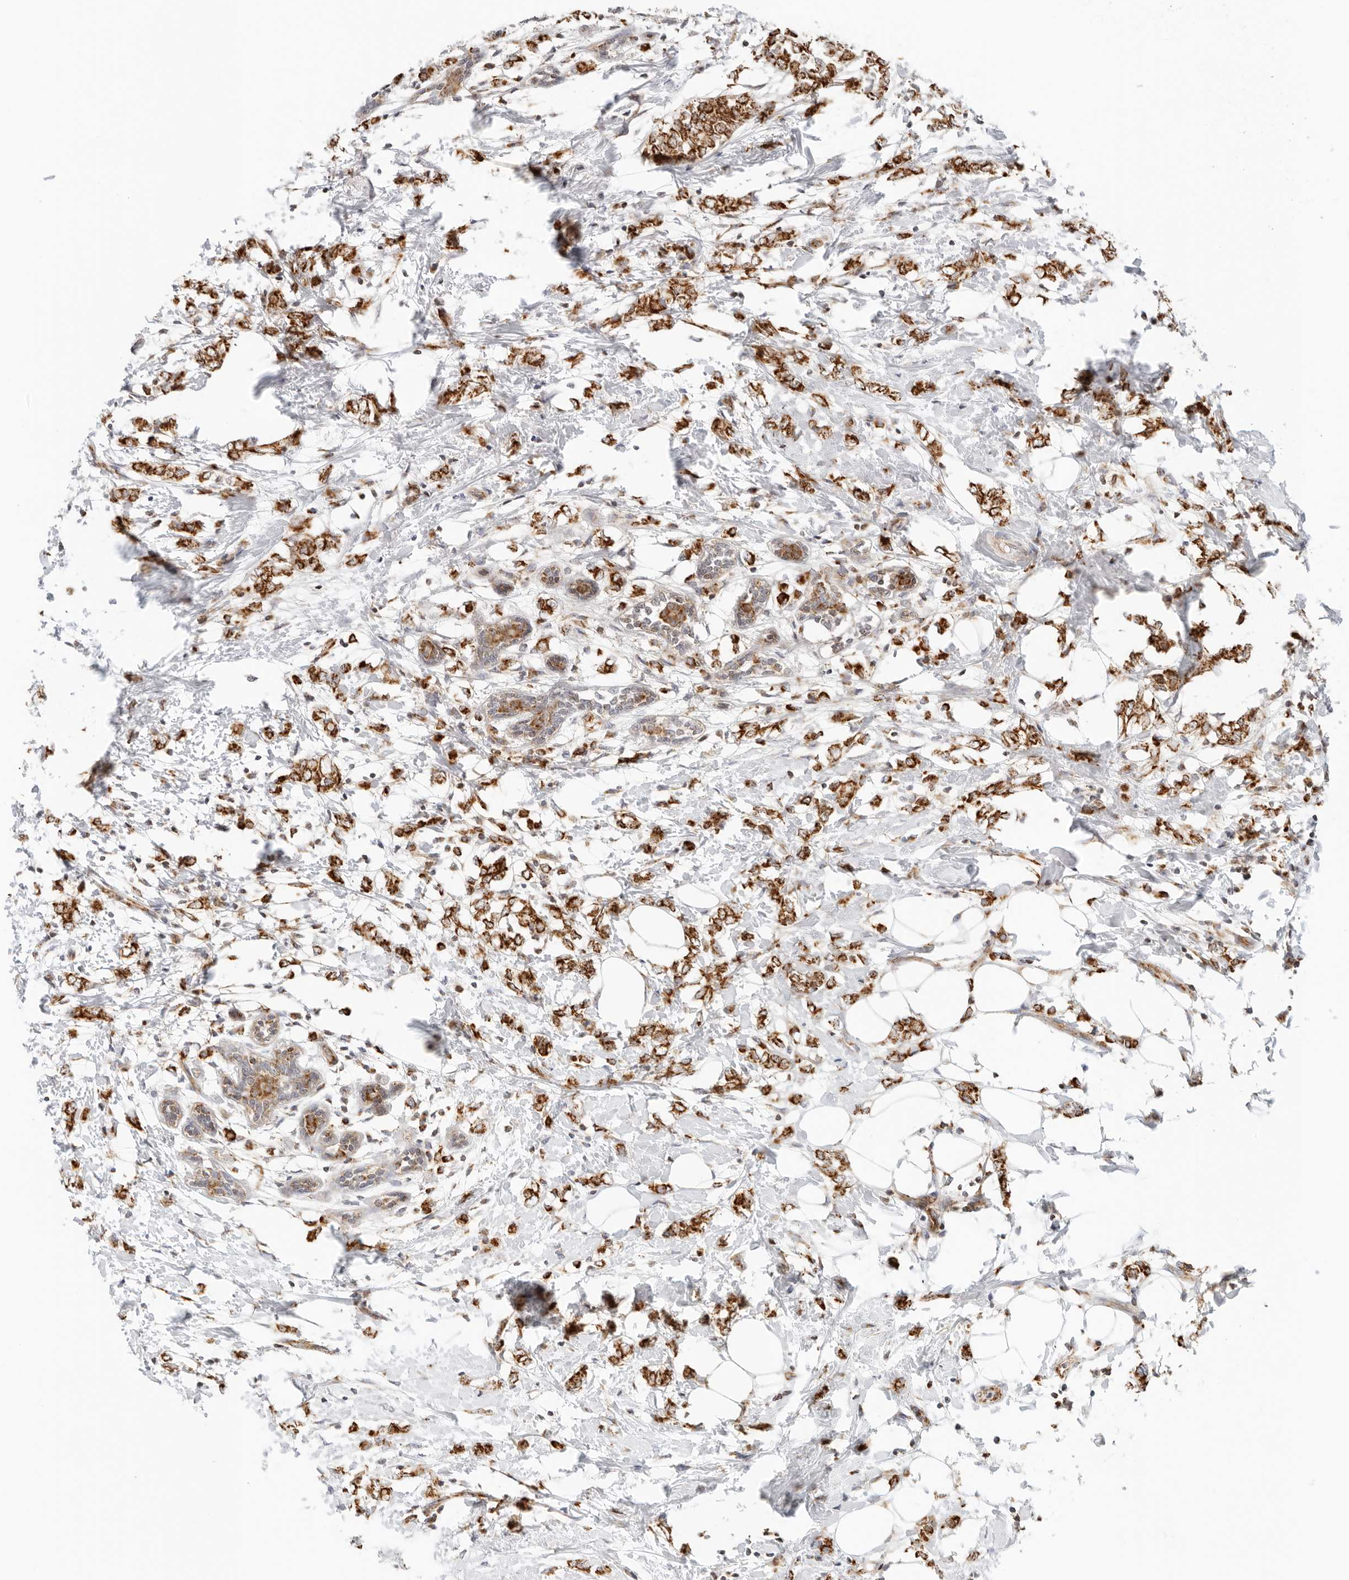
{"staining": {"intensity": "strong", "quantity": ">75%", "location": "cytoplasmic/membranous"}, "tissue": "breast cancer", "cell_type": "Tumor cells", "image_type": "cancer", "snomed": [{"axis": "morphology", "description": "Normal tissue, NOS"}, {"axis": "morphology", "description": "Lobular carcinoma"}, {"axis": "topography", "description": "Breast"}], "caption": "Breast lobular carcinoma was stained to show a protein in brown. There is high levels of strong cytoplasmic/membranous positivity in about >75% of tumor cells.", "gene": "RC3H1", "patient": {"sex": "female", "age": 47}}